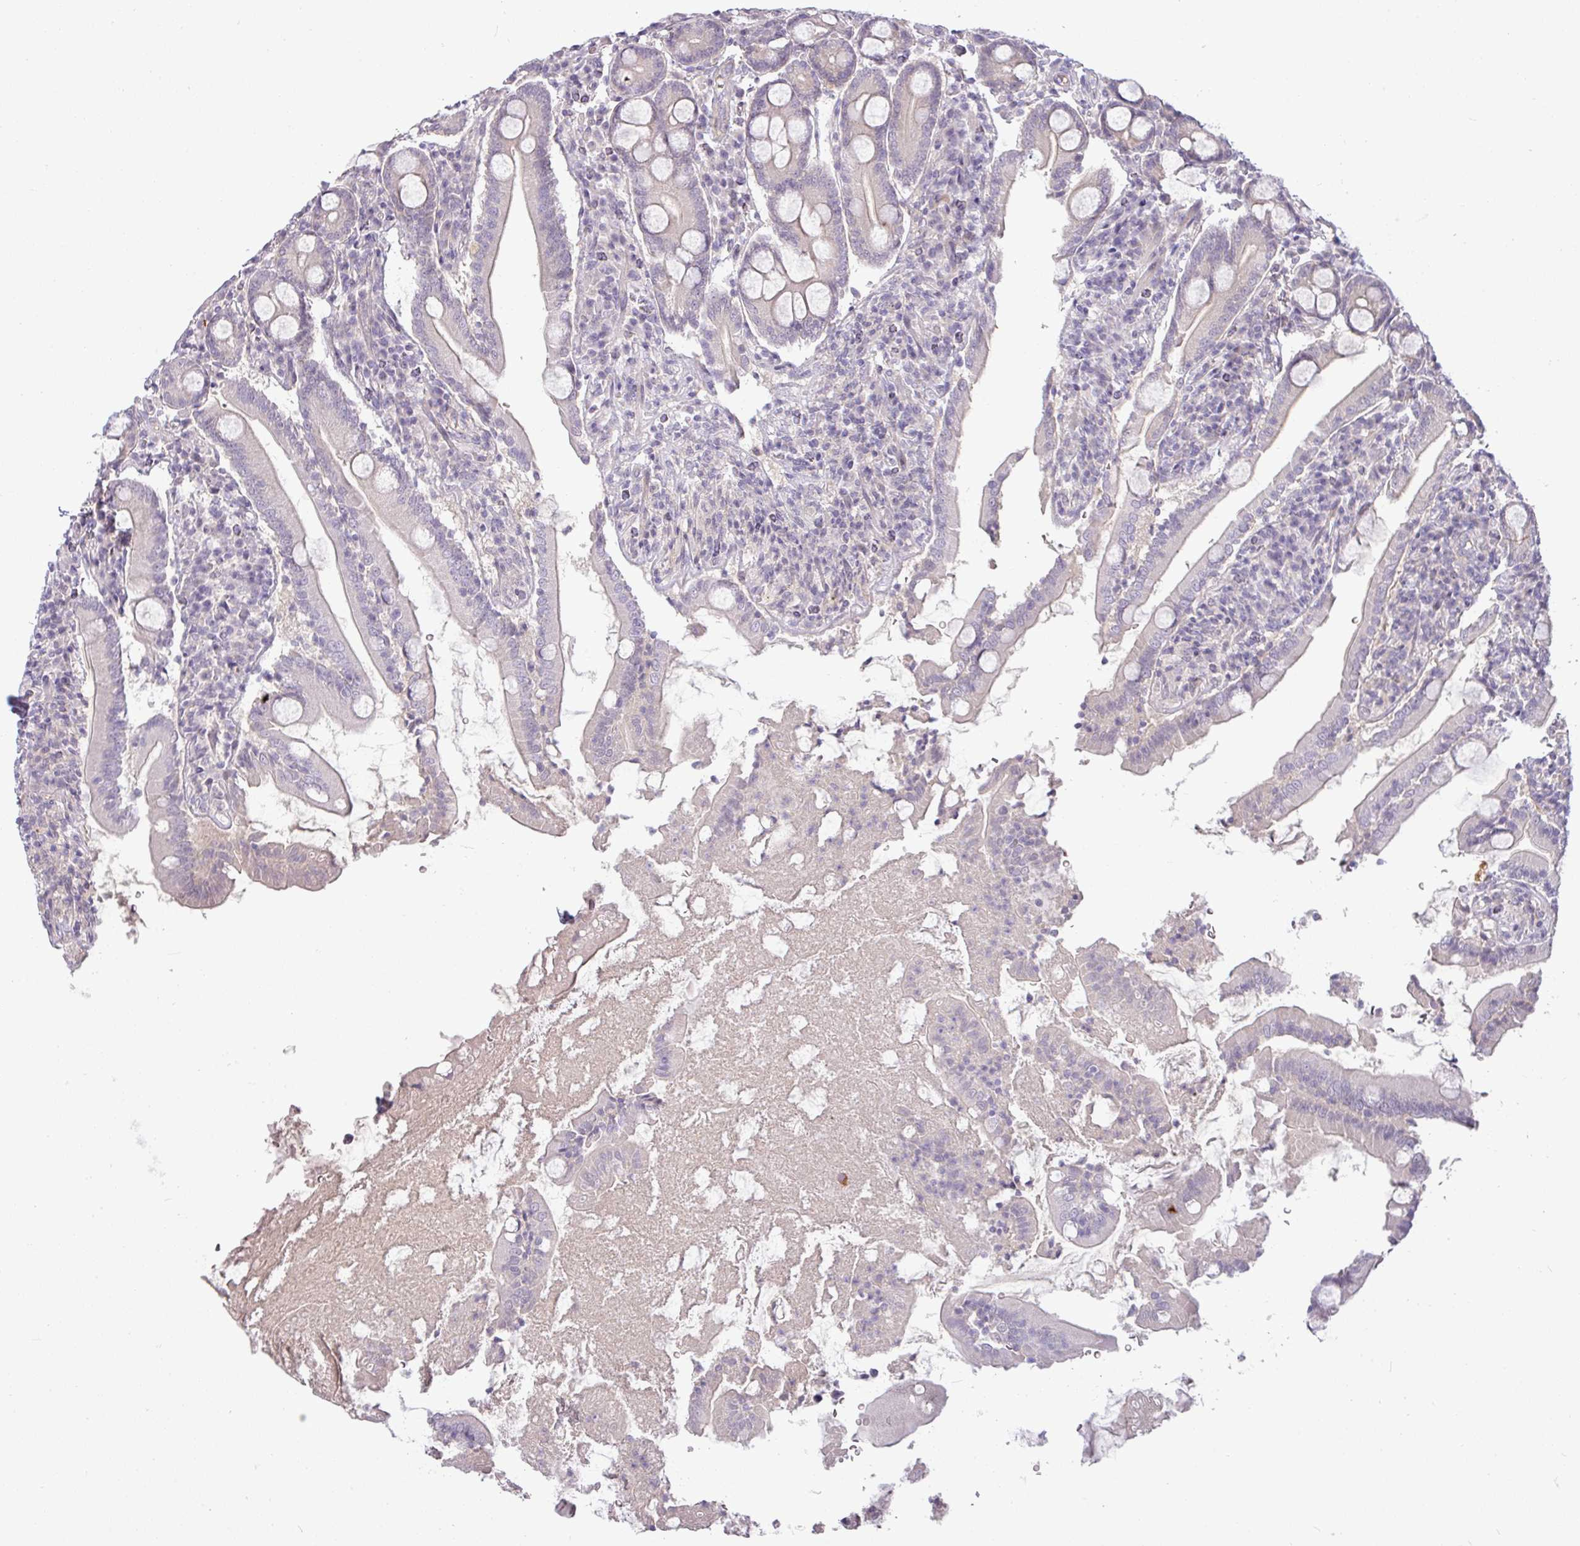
{"staining": {"intensity": "negative", "quantity": "none", "location": "none"}, "tissue": "duodenum", "cell_type": "Glandular cells", "image_type": "normal", "snomed": [{"axis": "morphology", "description": "Normal tissue, NOS"}, {"axis": "topography", "description": "Duodenum"}], "caption": "IHC of unremarkable human duodenum reveals no expression in glandular cells. (IHC, brightfield microscopy, high magnification).", "gene": "APOM", "patient": {"sex": "male", "age": 35}}